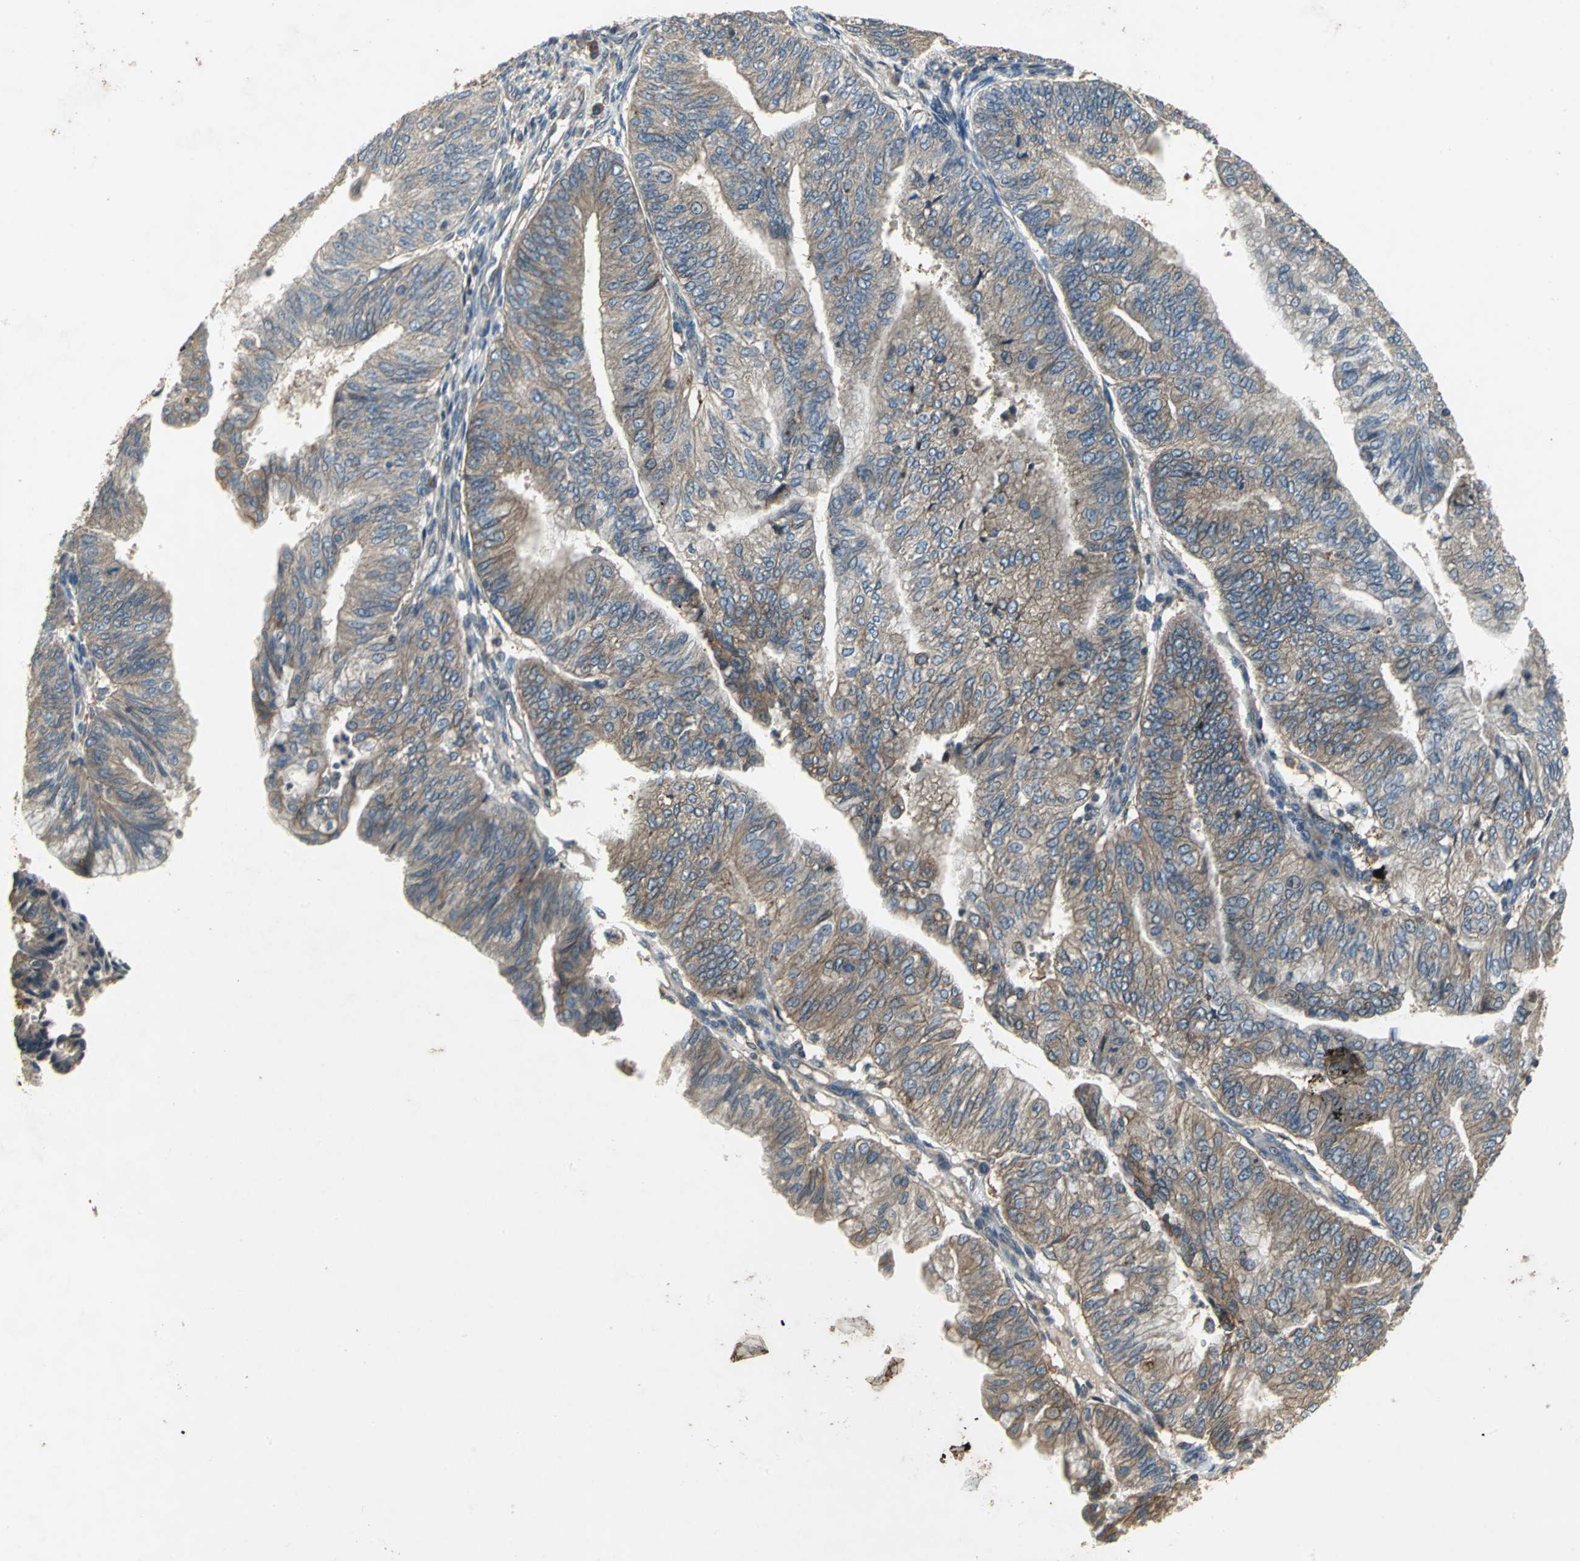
{"staining": {"intensity": "moderate", "quantity": ">75%", "location": "cytoplasmic/membranous"}, "tissue": "endometrial cancer", "cell_type": "Tumor cells", "image_type": "cancer", "snomed": [{"axis": "morphology", "description": "Adenocarcinoma, NOS"}, {"axis": "topography", "description": "Endometrium"}], "caption": "Endometrial adenocarcinoma tissue shows moderate cytoplasmic/membranous staining in approximately >75% of tumor cells, visualized by immunohistochemistry.", "gene": "MET", "patient": {"sex": "female", "age": 59}}